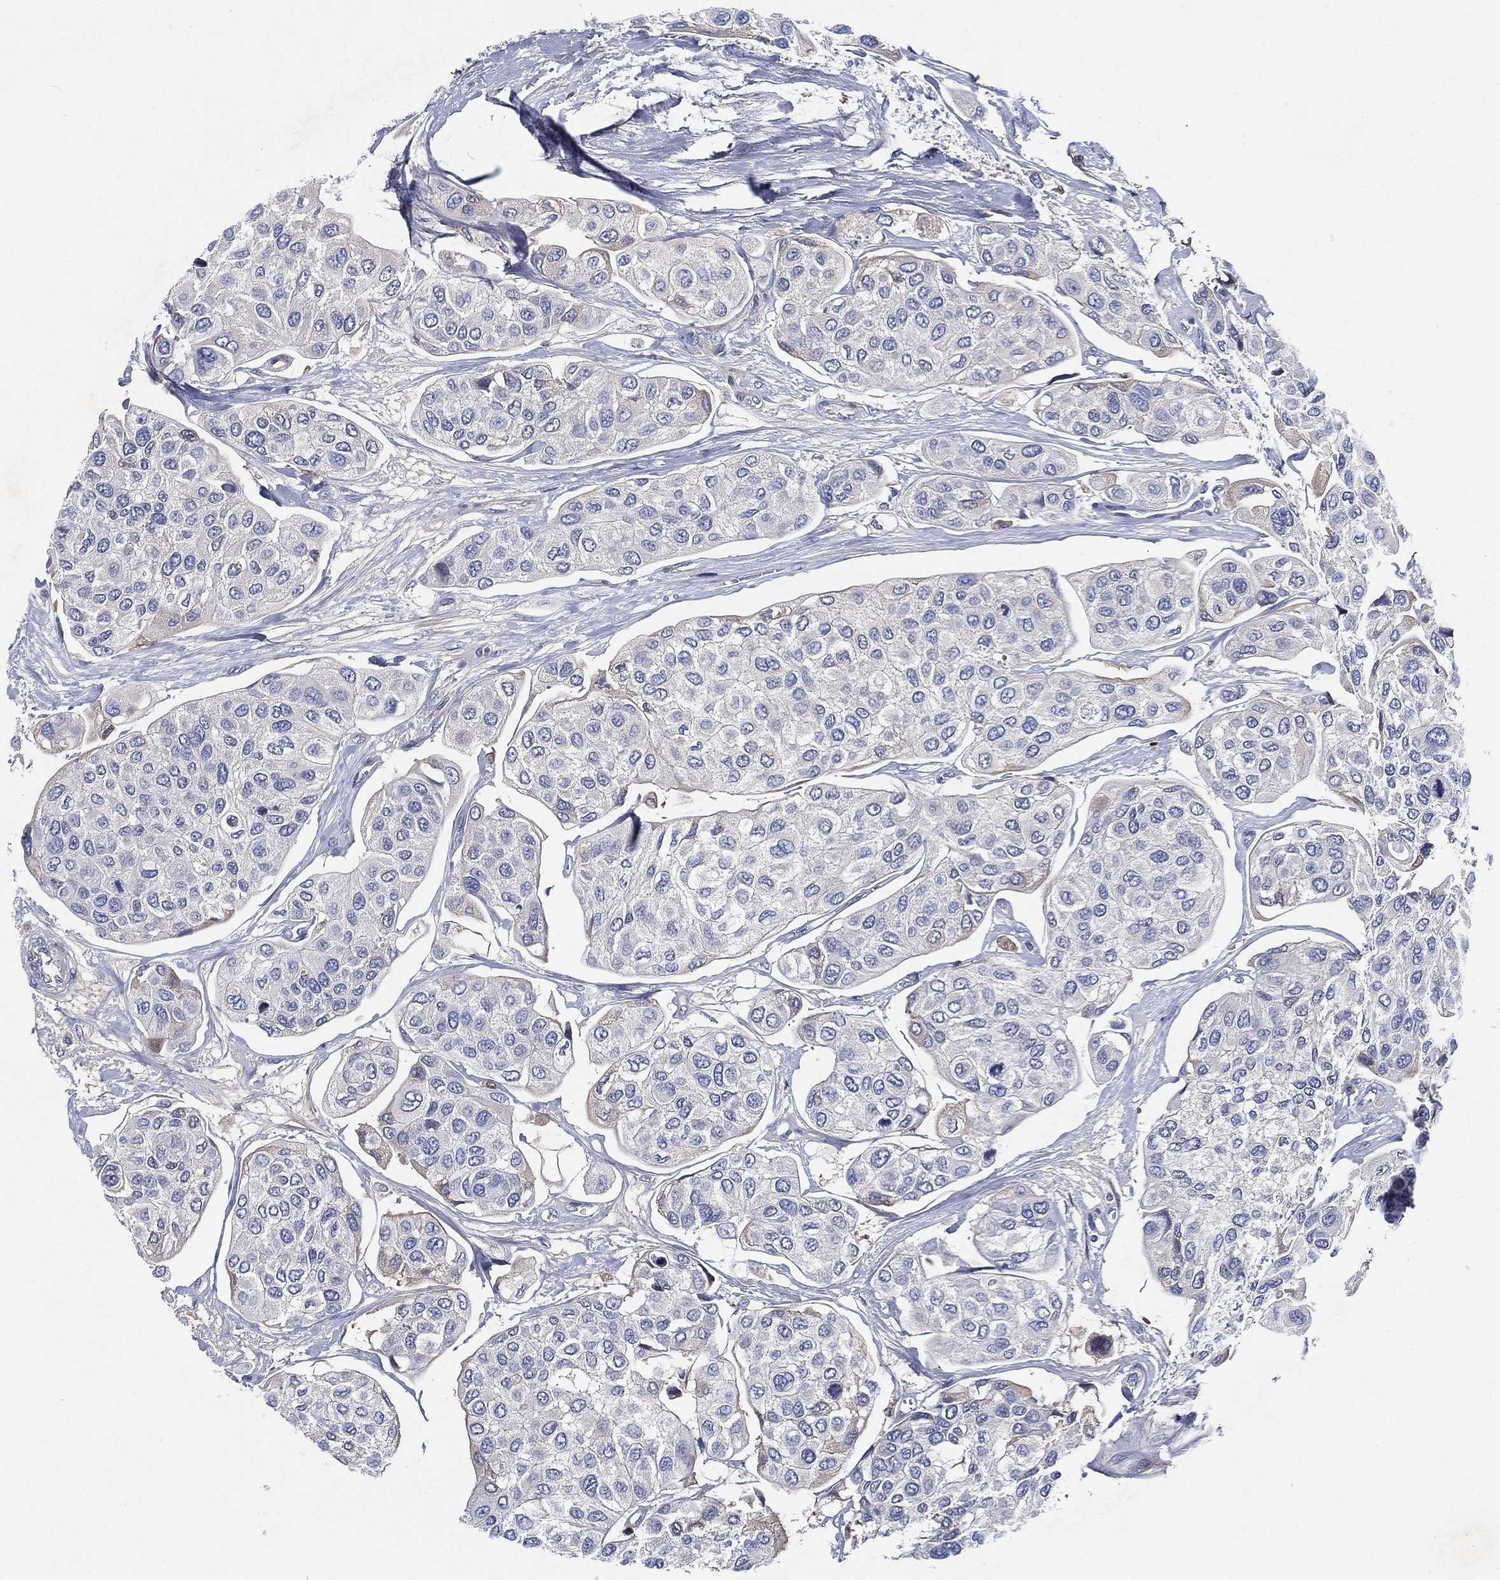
{"staining": {"intensity": "negative", "quantity": "none", "location": "none"}, "tissue": "urothelial cancer", "cell_type": "Tumor cells", "image_type": "cancer", "snomed": [{"axis": "morphology", "description": "Urothelial carcinoma, High grade"}, {"axis": "topography", "description": "Urinary bladder"}], "caption": "Protein analysis of urothelial cancer exhibits no significant staining in tumor cells.", "gene": "TMPRSS11D", "patient": {"sex": "male", "age": 77}}